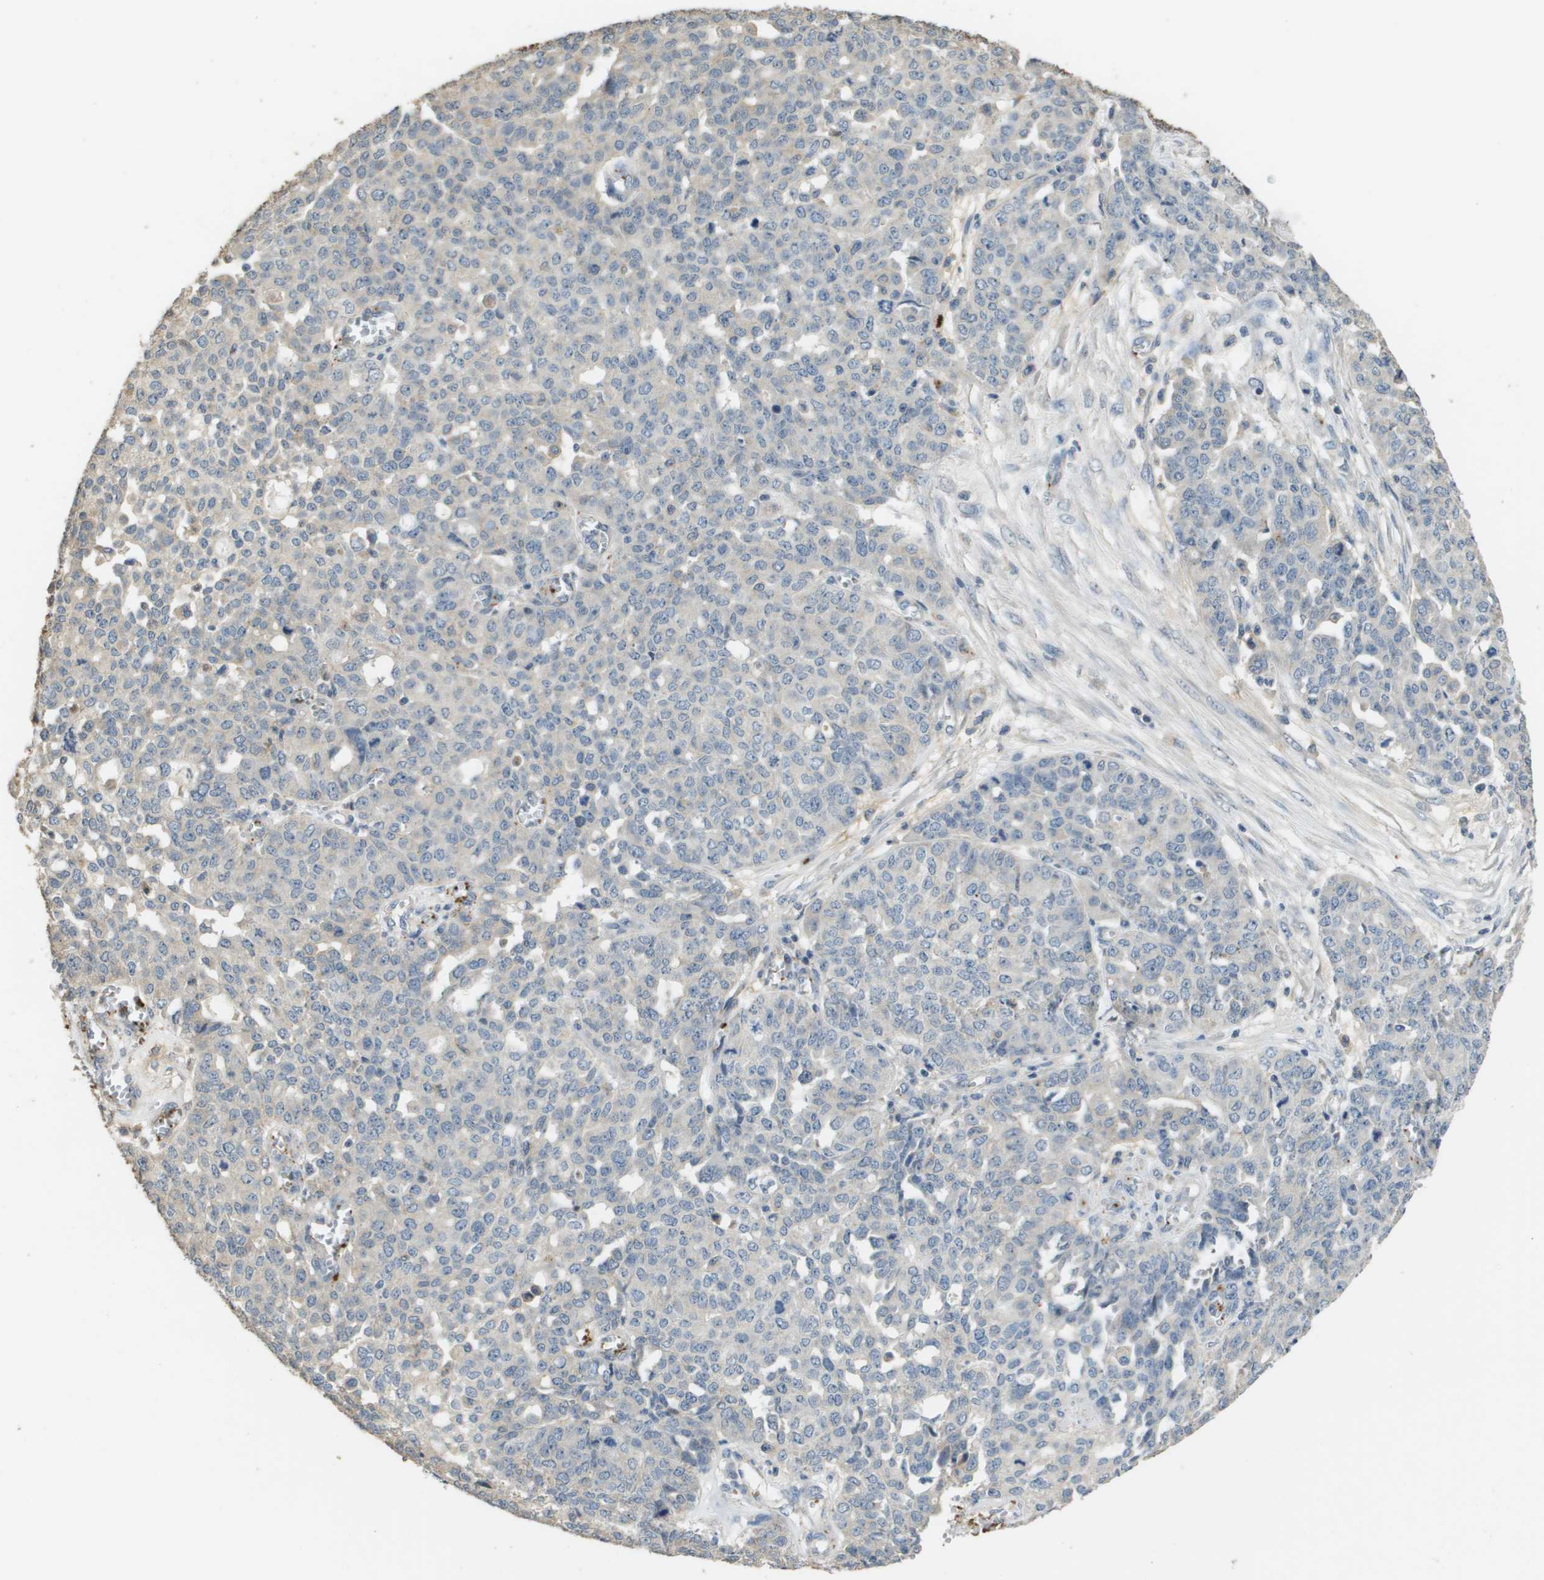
{"staining": {"intensity": "negative", "quantity": "none", "location": "none"}, "tissue": "ovarian cancer", "cell_type": "Tumor cells", "image_type": "cancer", "snomed": [{"axis": "morphology", "description": "Cystadenocarcinoma, serous, NOS"}, {"axis": "topography", "description": "Ovary"}], "caption": "Human ovarian serous cystadenocarcinoma stained for a protein using immunohistochemistry displays no staining in tumor cells.", "gene": "RAB27B", "patient": {"sex": "female", "age": 56}}